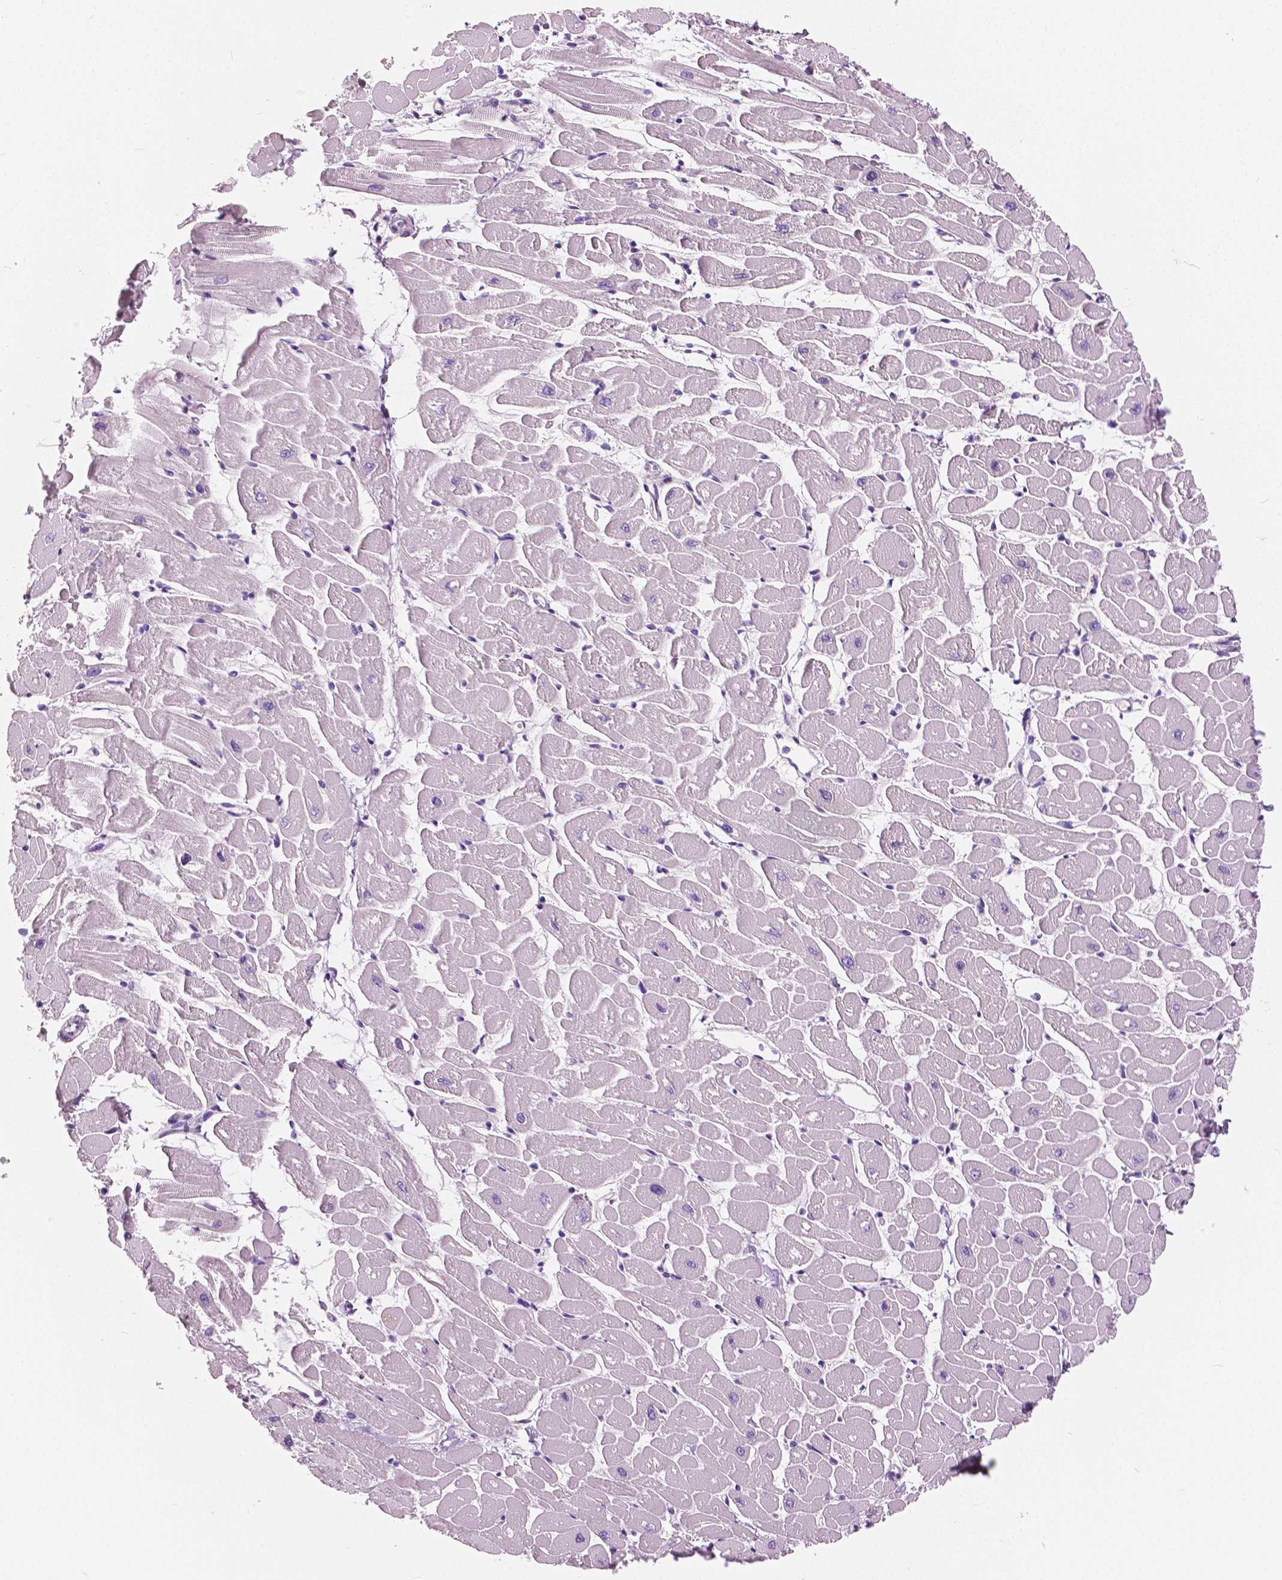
{"staining": {"intensity": "negative", "quantity": "none", "location": "none"}, "tissue": "heart muscle", "cell_type": "Cardiomyocytes", "image_type": "normal", "snomed": [{"axis": "morphology", "description": "Normal tissue, NOS"}, {"axis": "topography", "description": "Heart"}], "caption": "This micrograph is of benign heart muscle stained with IHC to label a protein in brown with the nuclei are counter-stained blue. There is no staining in cardiomyocytes.", "gene": "TKFC", "patient": {"sex": "male", "age": 57}}